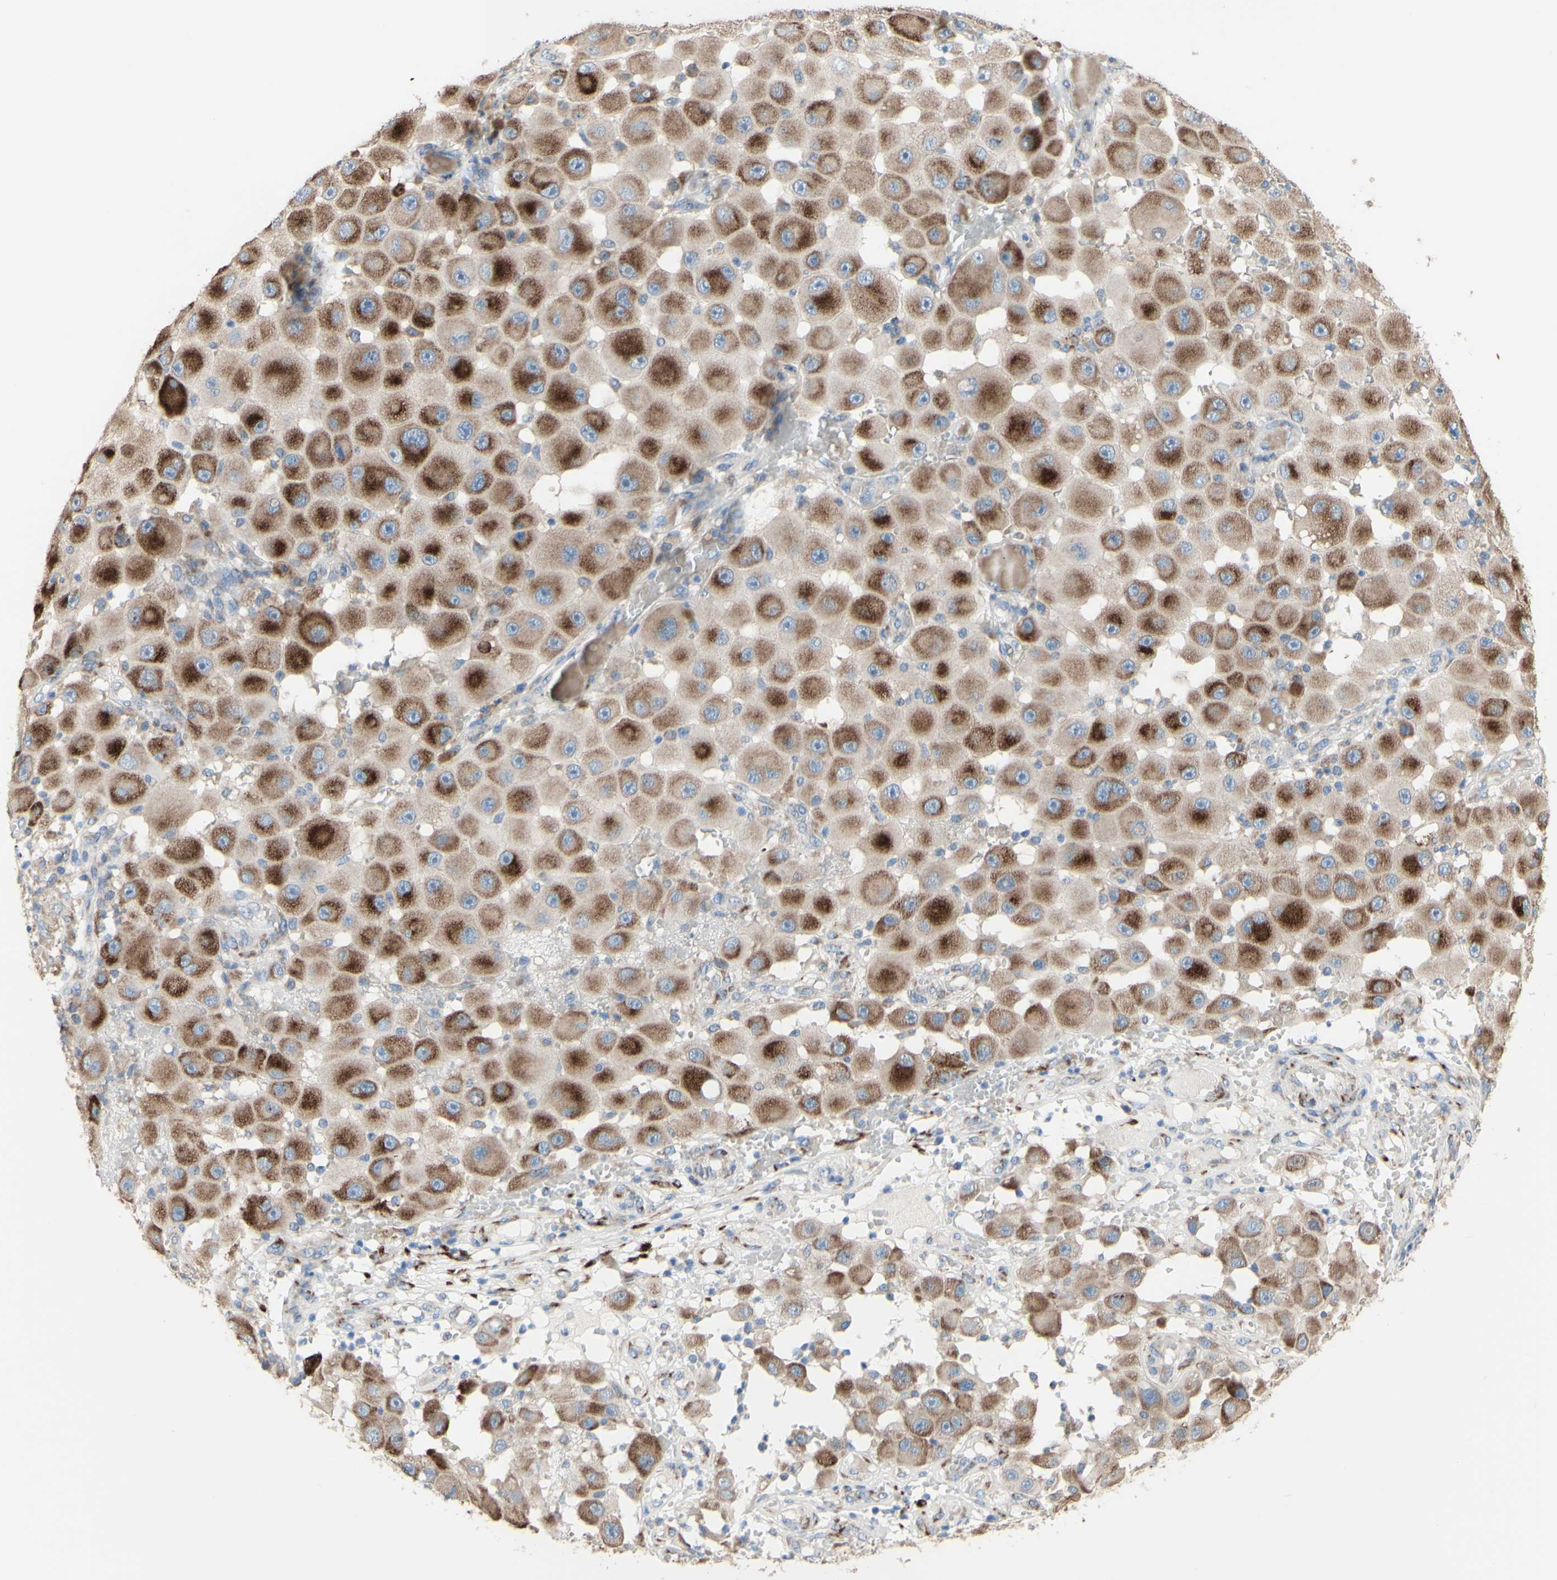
{"staining": {"intensity": "moderate", "quantity": ">75%", "location": "cytoplasmic/membranous"}, "tissue": "melanoma", "cell_type": "Tumor cells", "image_type": "cancer", "snomed": [{"axis": "morphology", "description": "Malignant melanoma, NOS"}, {"axis": "topography", "description": "Skin"}], "caption": "Protein expression analysis of malignant melanoma demonstrates moderate cytoplasmic/membranous positivity in about >75% of tumor cells.", "gene": "AGPAT5", "patient": {"sex": "female", "age": 81}}